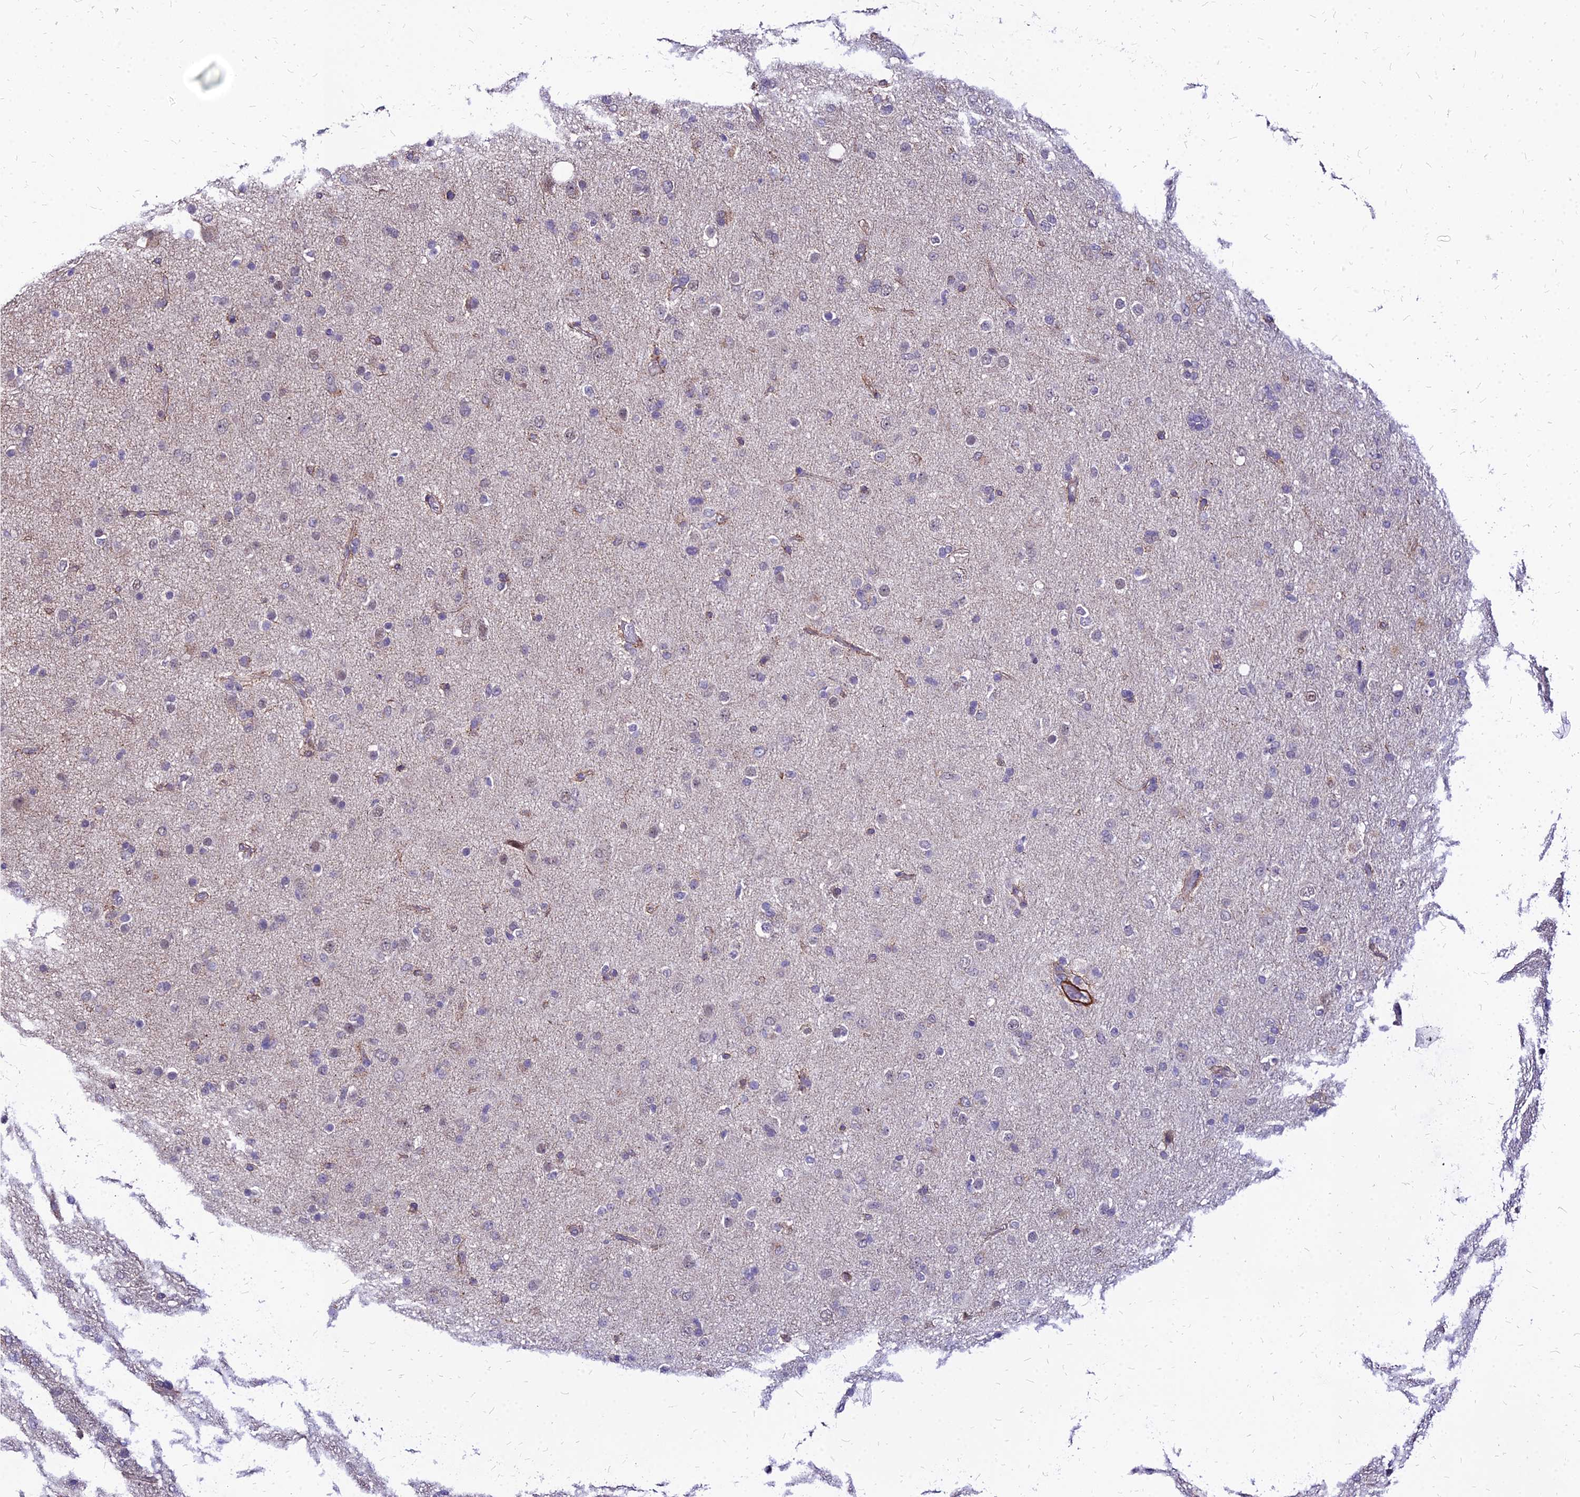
{"staining": {"intensity": "negative", "quantity": "none", "location": "none"}, "tissue": "glioma", "cell_type": "Tumor cells", "image_type": "cancer", "snomed": [{"axis": "morphology", "description": "Glioma, malignant, Low grade"}, {"axis": "topography", "description": "Brain"}], "caption": "A high-resolution micrograph shows immunohistochemistry staining of glioma, which exhibits no significant expression in tumor cells. Brightfield microscopy of IHC stained with DAB (3,3'-diaminobenzidine) (brown) and hematoxylin (blue), captured at high magnification.", "gene": "YEATS2", "patient": {"sex": "male", "age": 65}}